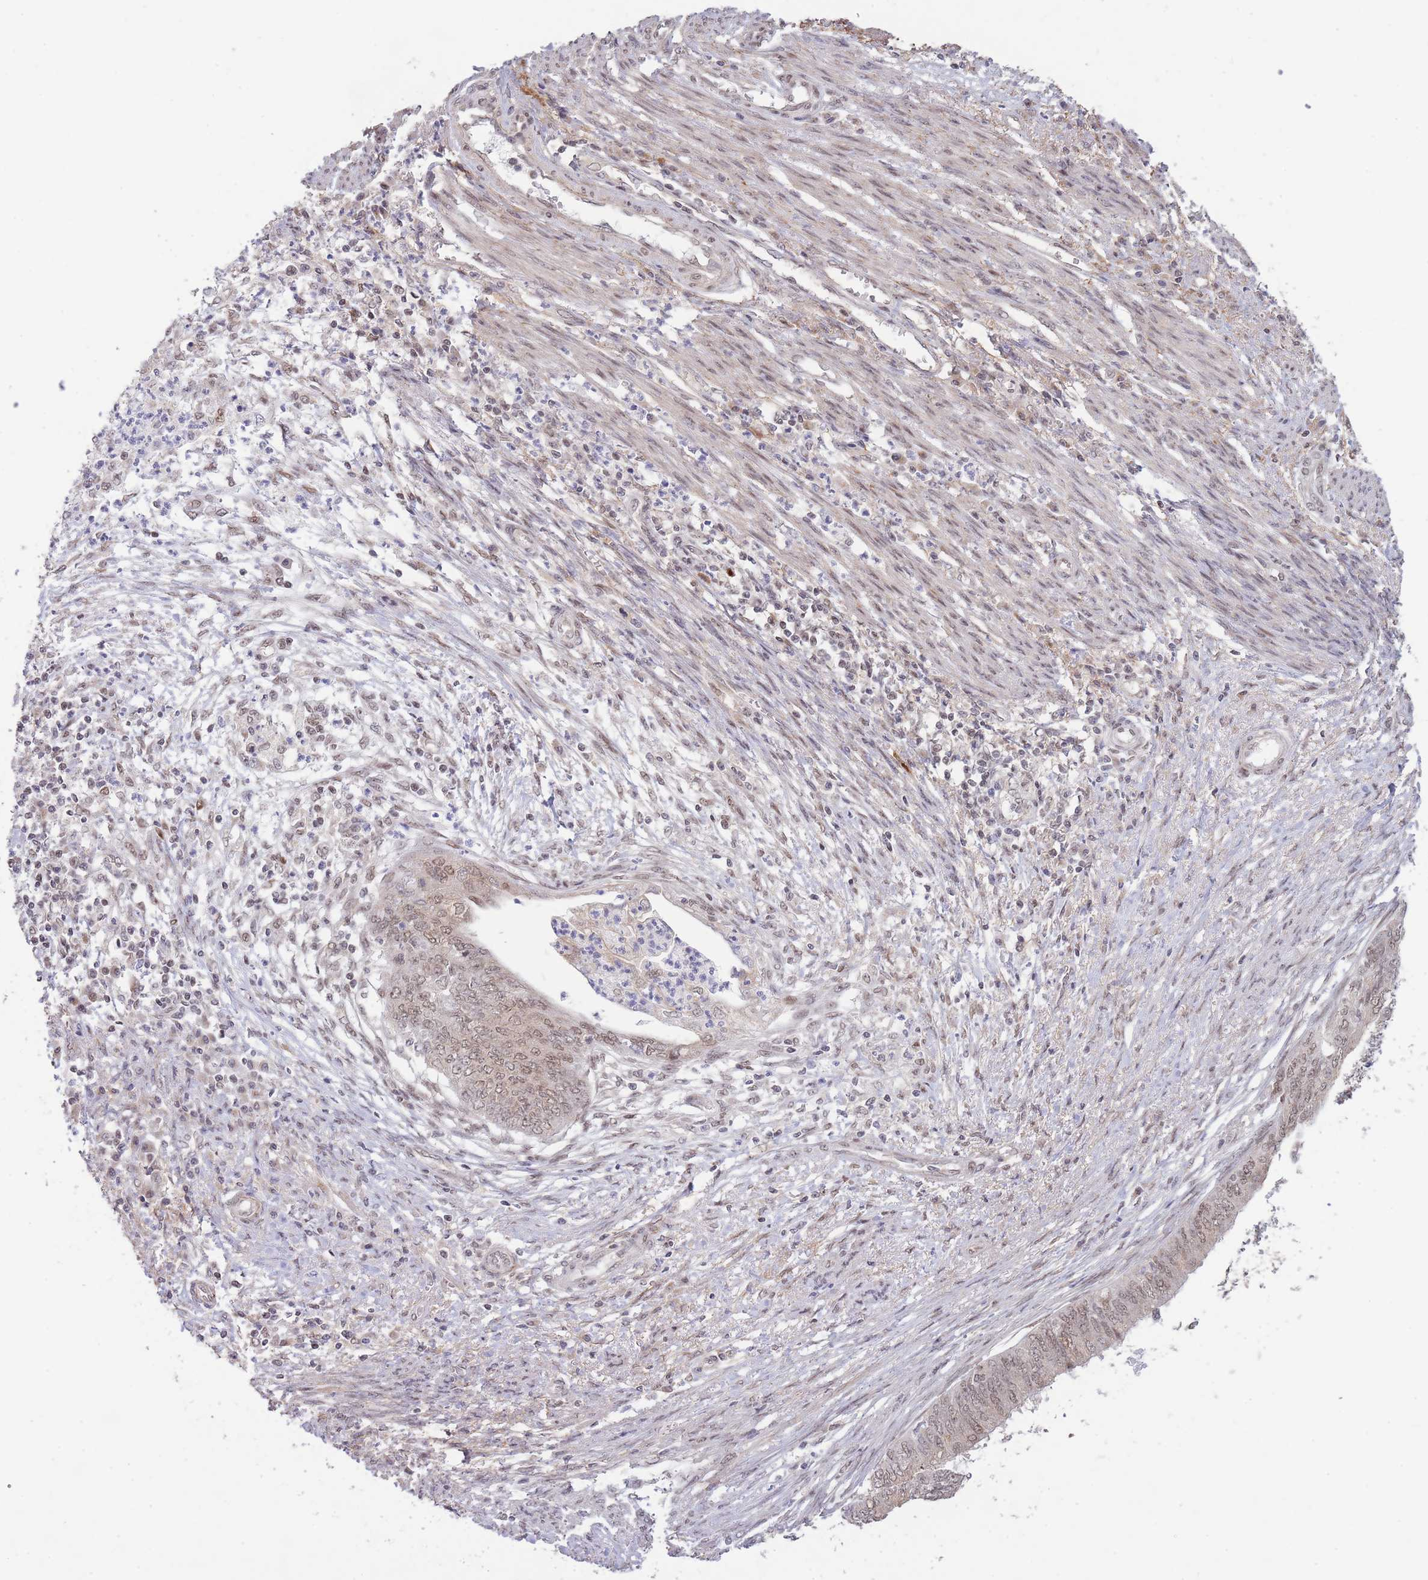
{"staining": {"intensity": "weak", "quantity": ">75%", "location": "nuclear"}, "tissue": "endometrial cancer", "cell_type": "Tumor cells", "image_type": "cancer", "snomed": [{"axis": "morphology", "description": "Adenocarcinoma, NOS"}, {"axis": "topography", "description": "Endometrium"}], "caption": "Tumor cells demonstrate low levels of weak nuclear positivity in approximately >75% of cells in endometrial adenocarcinoma.", "gene": "CARD8", "patient": {"sex": "female", "age": 68}}